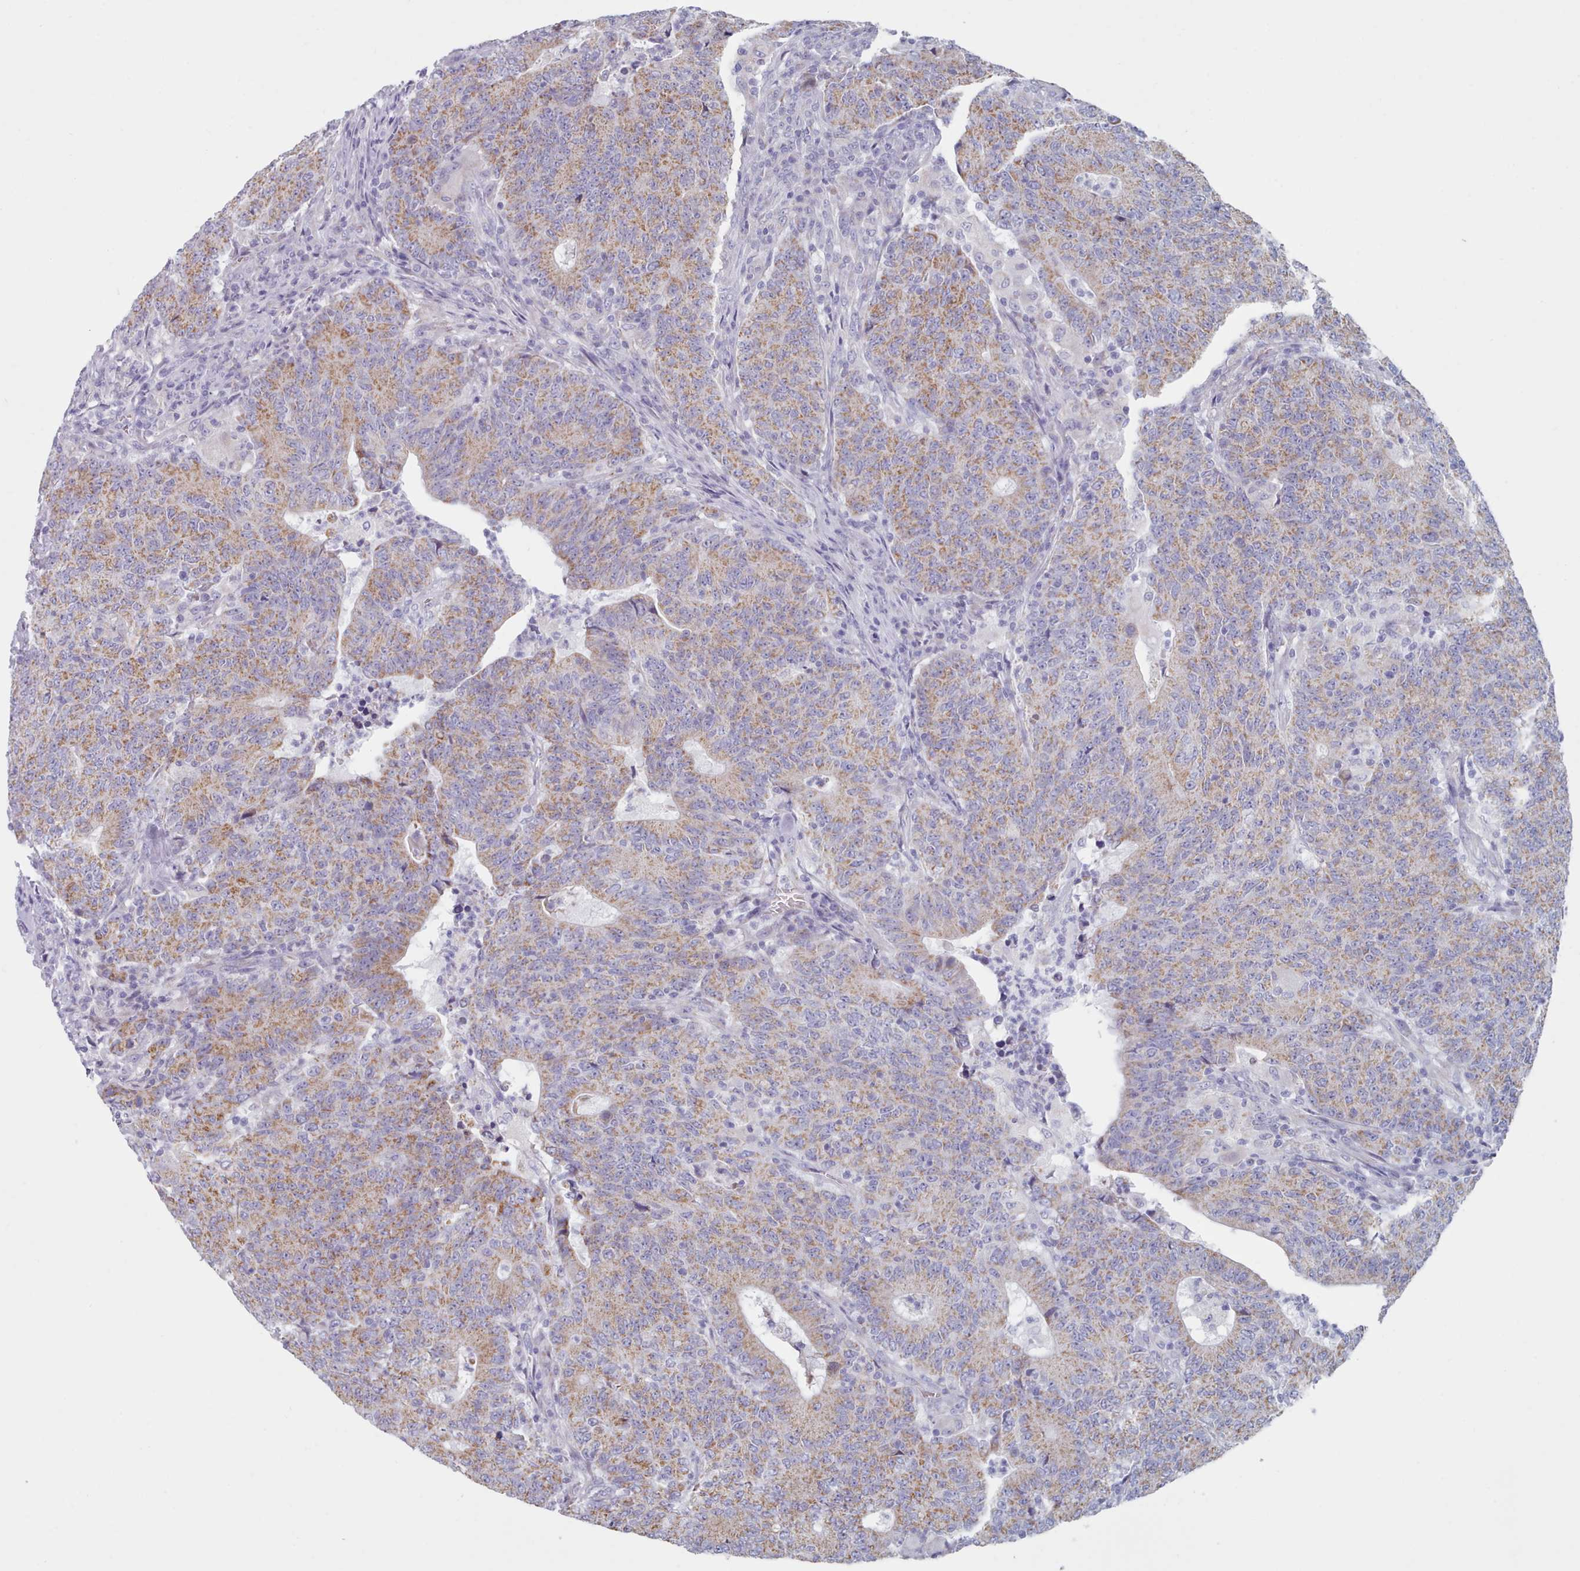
{"staining": {"intensity": "moderate", "quantity": ">75%", "location": "cytoplasmic/membranous"}, "tissue": "colorectal cancer", "cell_type": "Tumor cells", "image_type": "cancer", "snomed": [{"axis": "morphology", "description": "Adenocarcinoma, NOS"}, {"axis": "topography", "description": "Colon"}], "caption": "Brown immunohistochemical staining in adenocarcinoma (colorectal) reveals moderate cytoplasmic/membranous staining in approximately >75% of tumor cells.", "gene": "HAO1", "patient": {"sex": "female", "age": 75}}